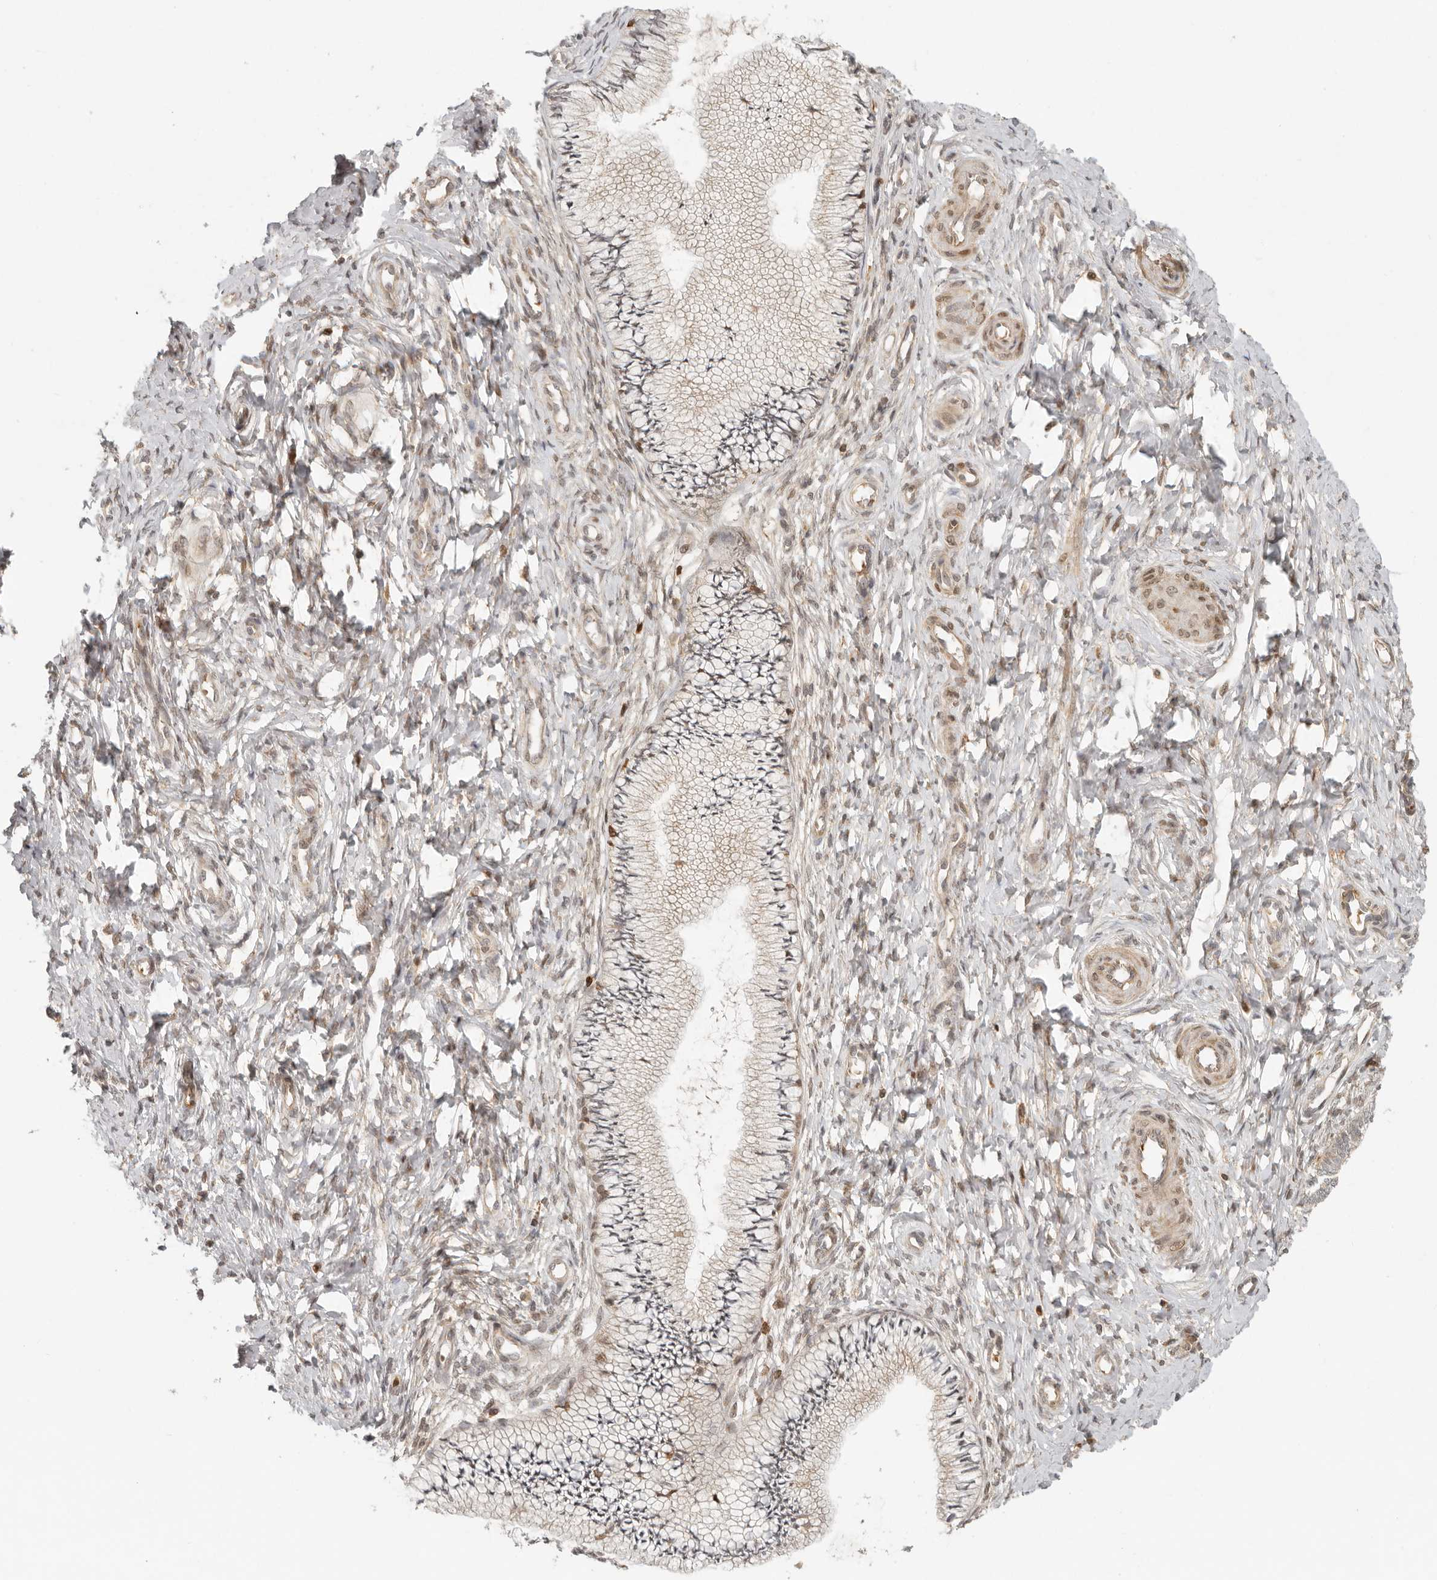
{"staining": {"intensity": "moderate", "quantity": "25%-75%", "location": "cytoplasmic/membranous,nuclear"}, "tissue": "cervix", "cell_type": "Glandular cells", "image_type": "normal", "snomed": [{"axis": "morphology", "description": "Normal tissue, NOS"}, {"axis": "topography", "description": "Cervix"}], "caption": "Moderate cytoplasmic/membranous,nuclear positivity is seen in about 25%-75% of glandular cells in normal cervix. The staining was performed using DAB (3,3'-diaminobenzidine), with brown indicating positive protein expression. Nuclei are stained blue with hematoxylin.", "gene": "AHDC1", "patient": {"sex": "female", "age": 36}}